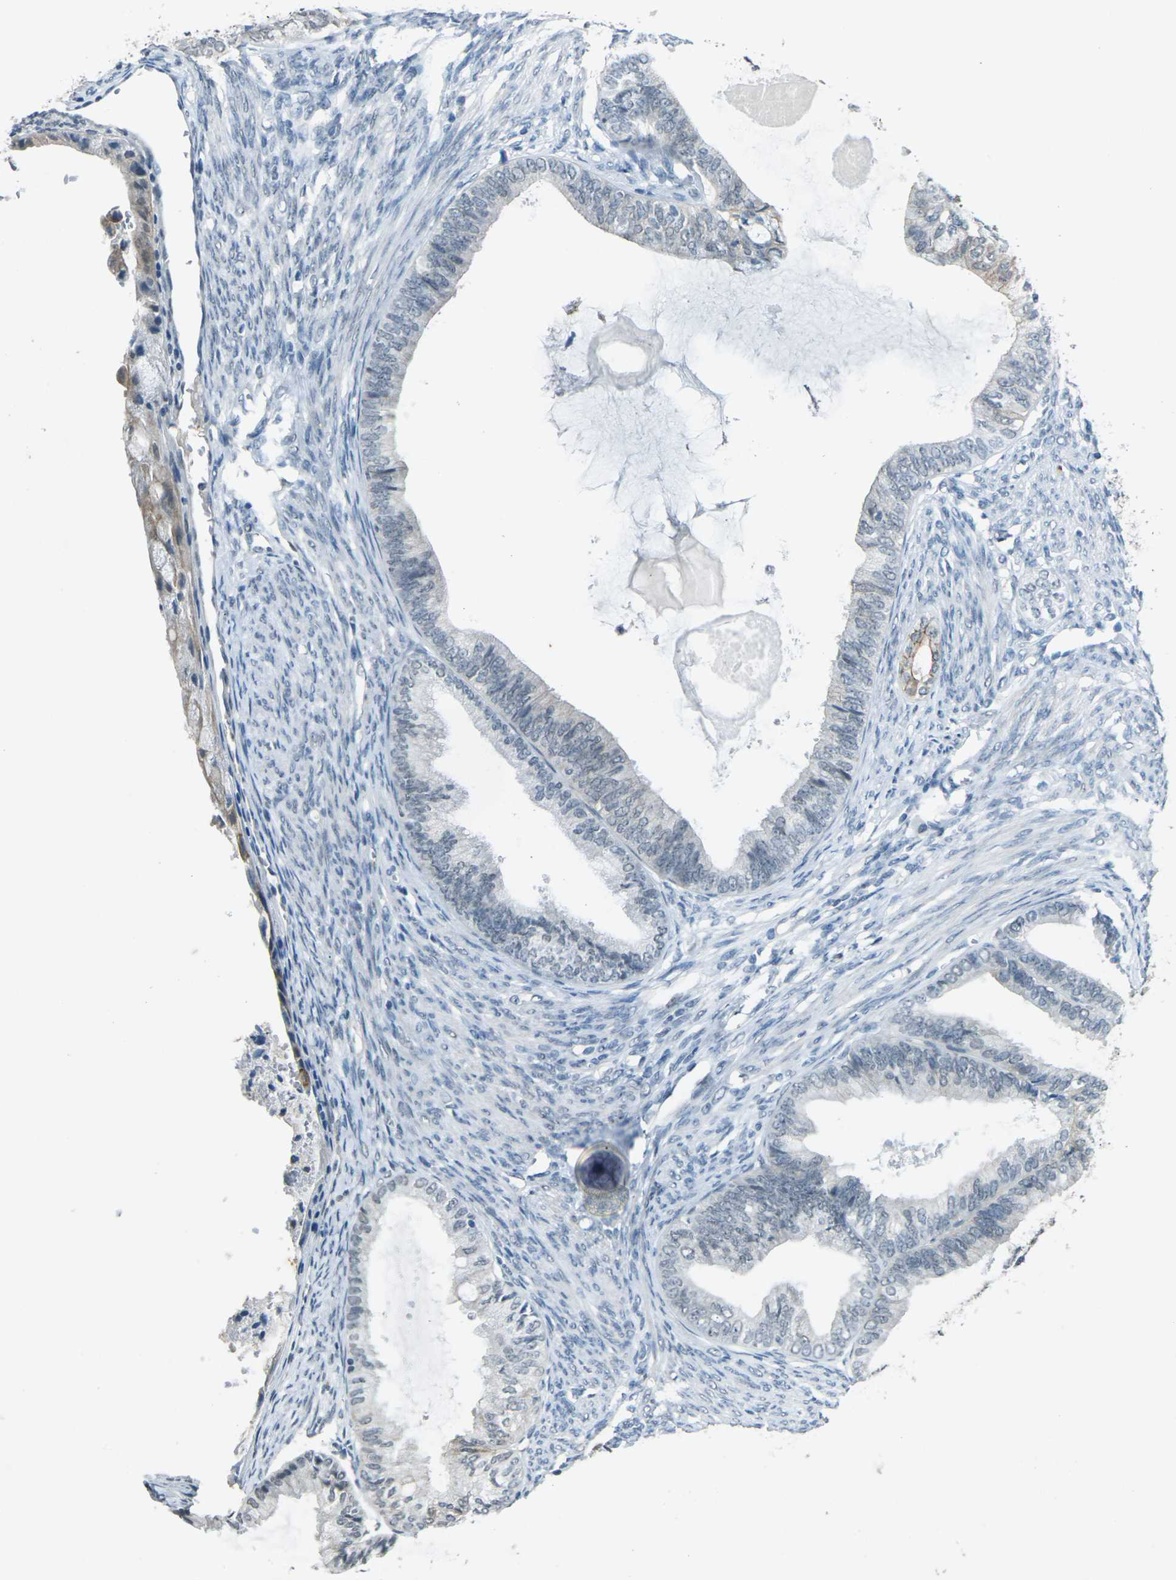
{"staining": {"intensity": "moderate", "quantity": "<25%", "location": "cytoplasmic/membranous"}, "tissue": "endometrial cancer", "cell_type": "Tumor cells", "image_type": "cancer", "snomed": [{"axis": "morphology", "description": "Adenocarcinoma, NOS"}, {"axis": "topography", "description": "Endometrium"}], "caption": "DAB (3,3'-diaminobenzidine) immunohistochemical staining of adenocarcinoma (endometrial) reveals moderate cytoplasmic/membranous protein expression in about <25% of tumor cells. (brown staining indicates protein expression, while blue staining denotes nuclei).", "gene": "SPTBN2", "patient": {"sex": "female", "age": 86}}